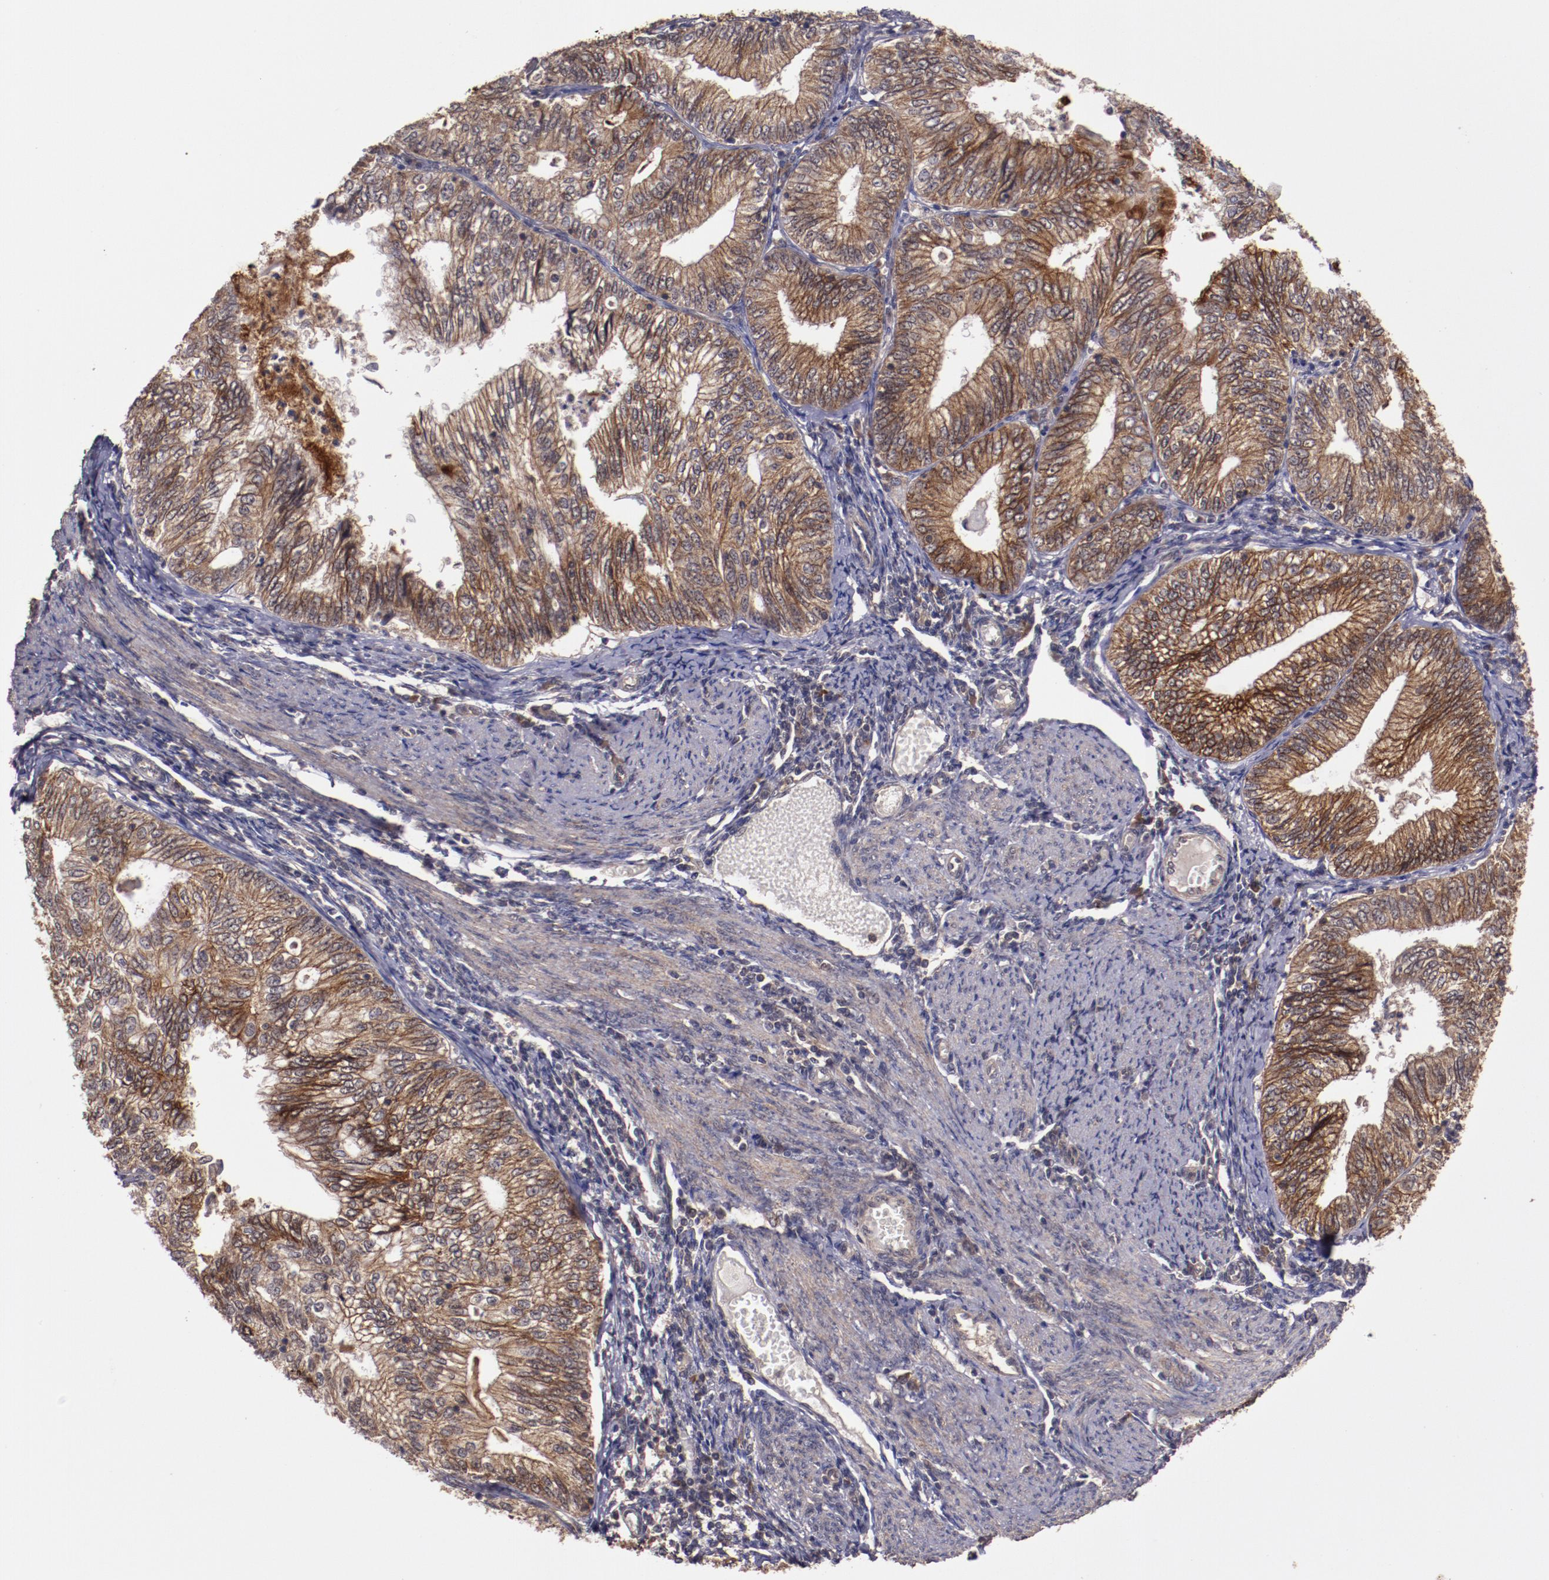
{"staining": {"intensity": "moderate", "quantity": ">75%", "location": "cytoplasmic/membranous"}, "tissue": "endometrial cancer", "cell_type": "Tumor cells", "image_type": "cancer", "snomed": [{"axis": "morphology", "description": "Adenocarcinoma, NOS"}, {"axis": "topography", "description": "Endometrium"}], "caption": "Protein staining reveals moderate cytoplasmic/membranous staining in approximately >75% of tumor cells in endometrial cancer (adenocarcinoma).", "gene": "FTSJ1", "patient": {"sex": "female", "age": 69}}